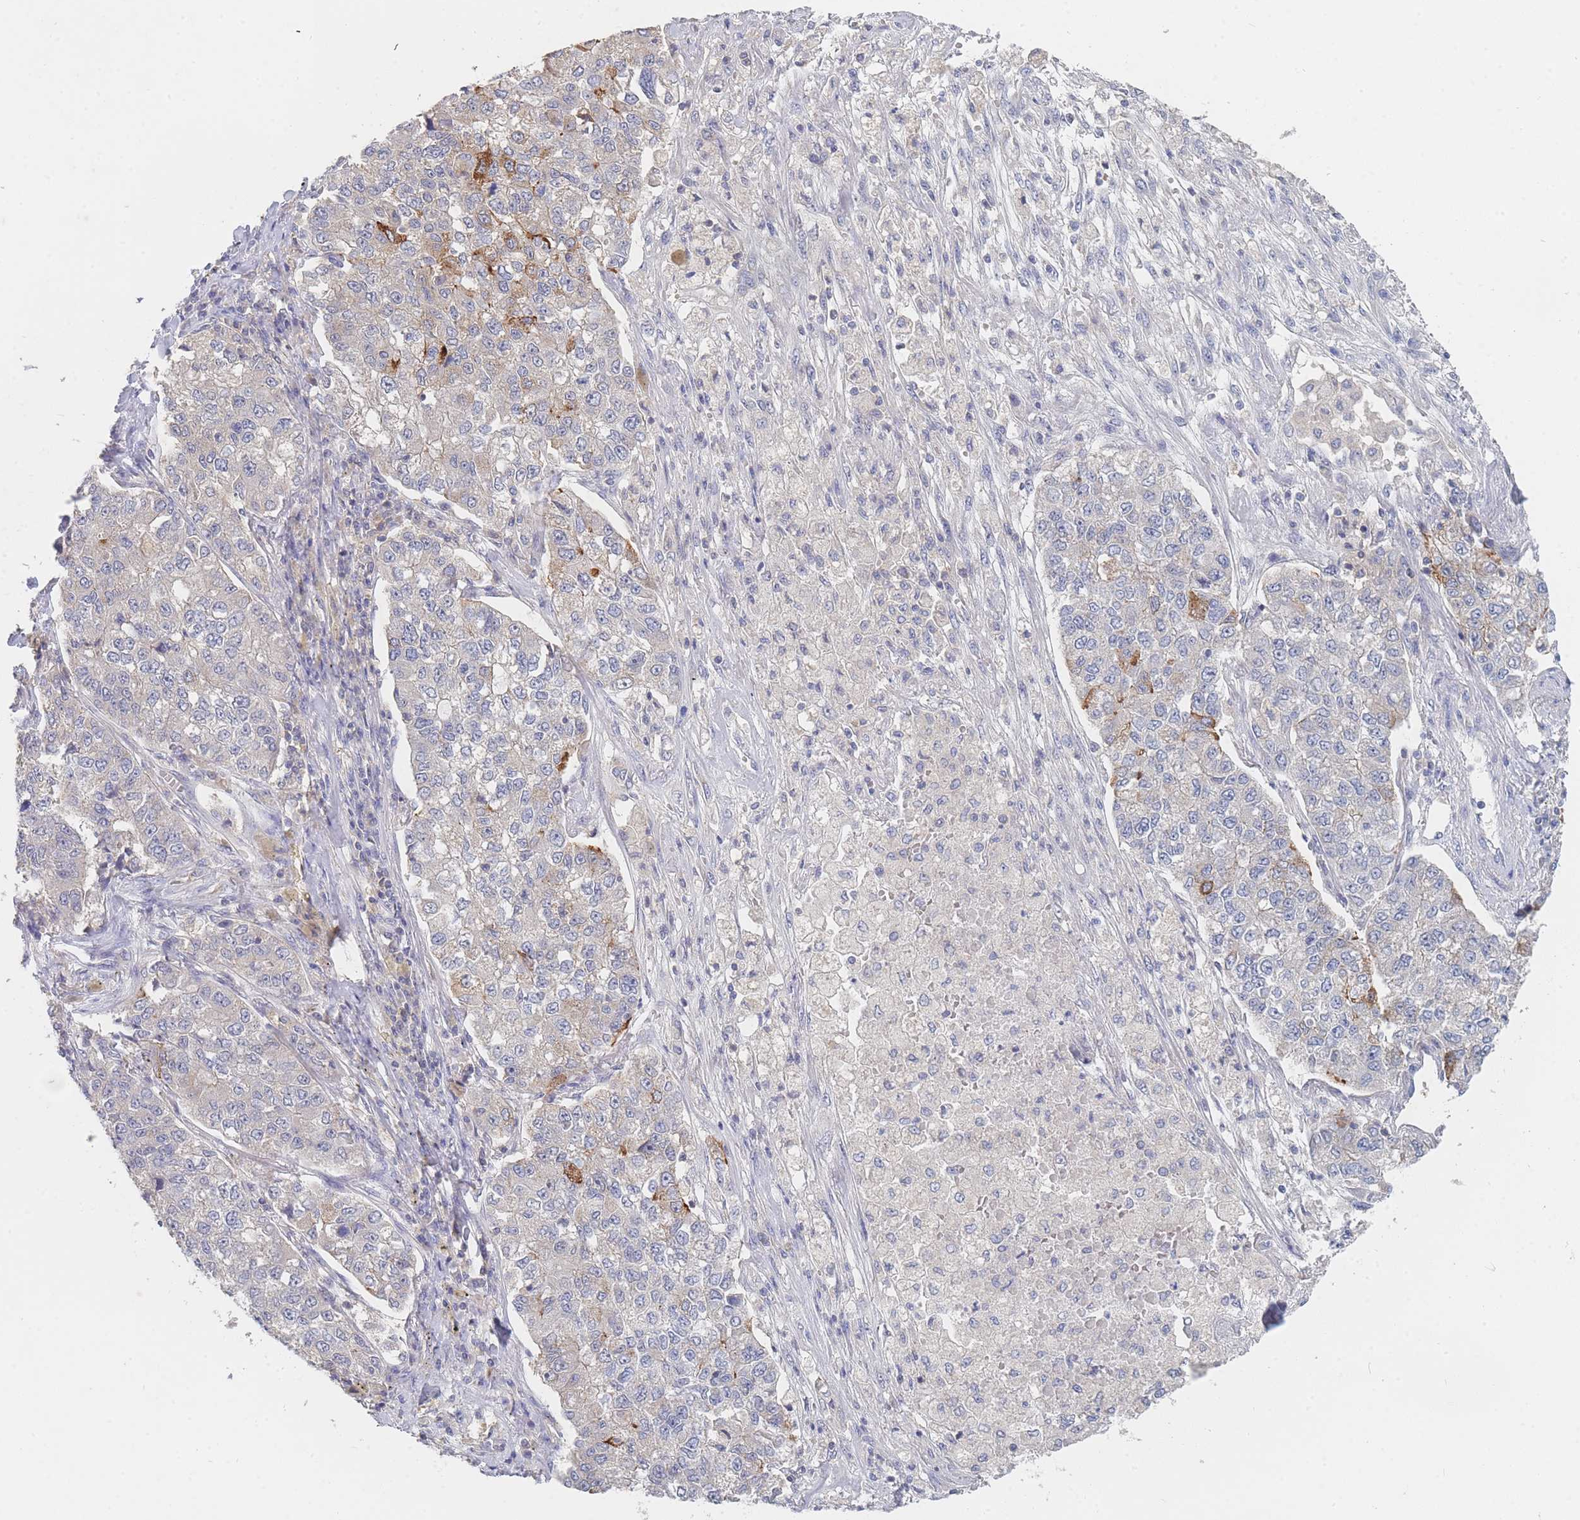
{"staining": {"intensity": "moderate", "quantity": "<25%", "location": "cytoplasmic/membranous"}, "tissue": "lung cancer", "cell_type": "Tumor cells", "image_type": "cancer", "snomed": [{"axis": "morphology", "description": "Adenocarcinoma, NOS"}, {"axis": "topography", "description": "Lung"}], "caption": "A high-resolution histopathology image shows immunohistochemistry (IHC) staining of lung cancer, which shows moderate cytoplasmic/membranous expression in about <25% of tumor cells.", "gene": "PPP6C", "patient": {"sex": "male", "age": 49}}